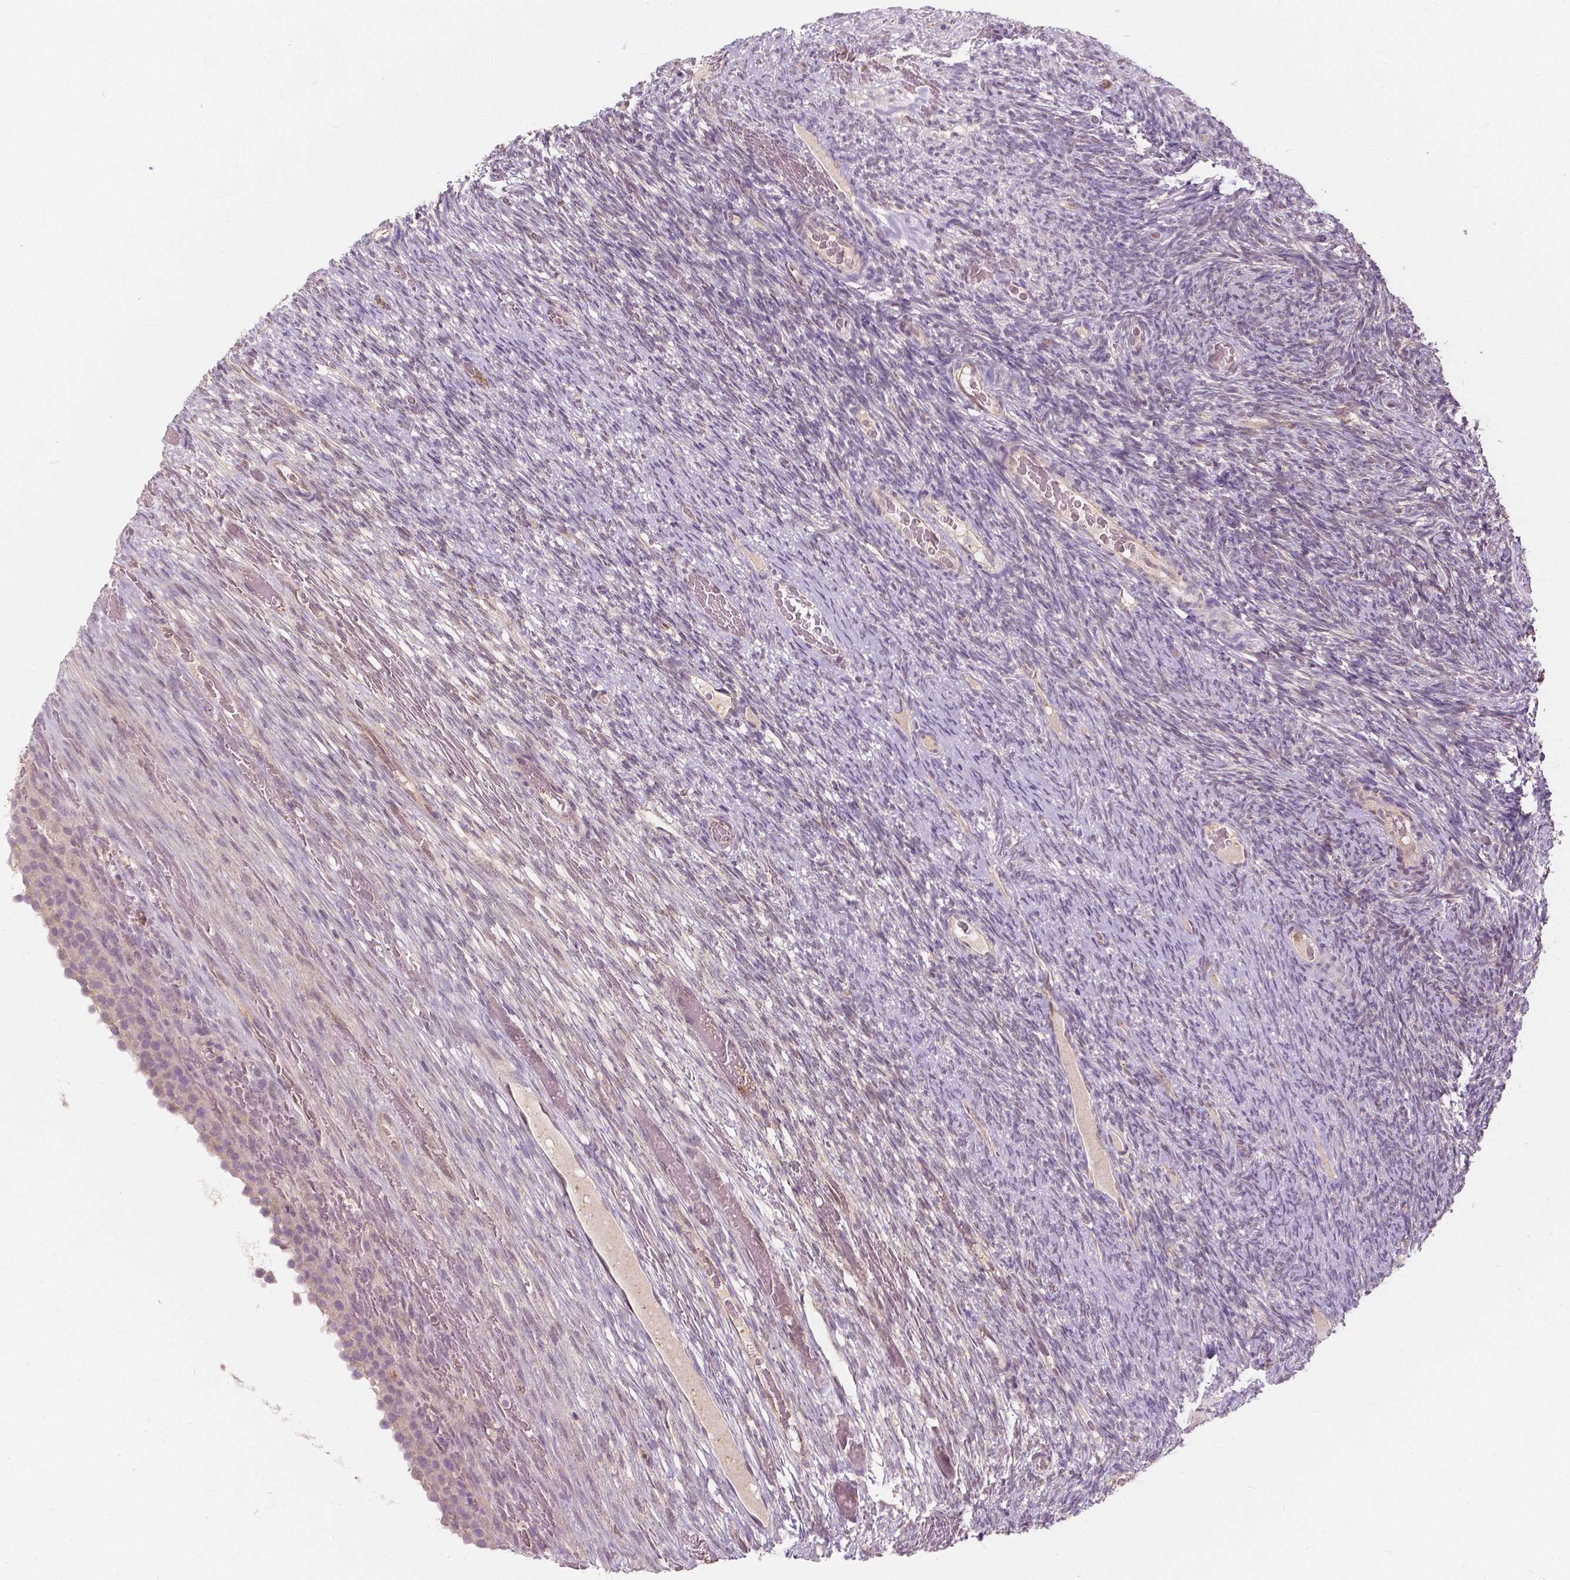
{"staining": {"intensity": "weak", "quantity": "25%-75%", "location": "cytoplasmic/membranous"}, "tissue": "ovary", "cell_type": "Ovarian stroma cells", "image_type": "normal", "snomed": [{"axis": "morphology", "description": "Normal tissue, NOS"}, {"axis": "topography", "description": "Ovary"}], "caption": "High-magnification brightfield microscopy of normal ovary stained with DAB (3,3'-diaminobenzidine) (brown) and counterstained with hematoxylin (blue). ovarian stroma cells exhibit weak cytoplasmic/membranous expression is present in about25%-75% of cells.", "gene": "NAPRT", "patient": {"sex": "female", "age": 34}}